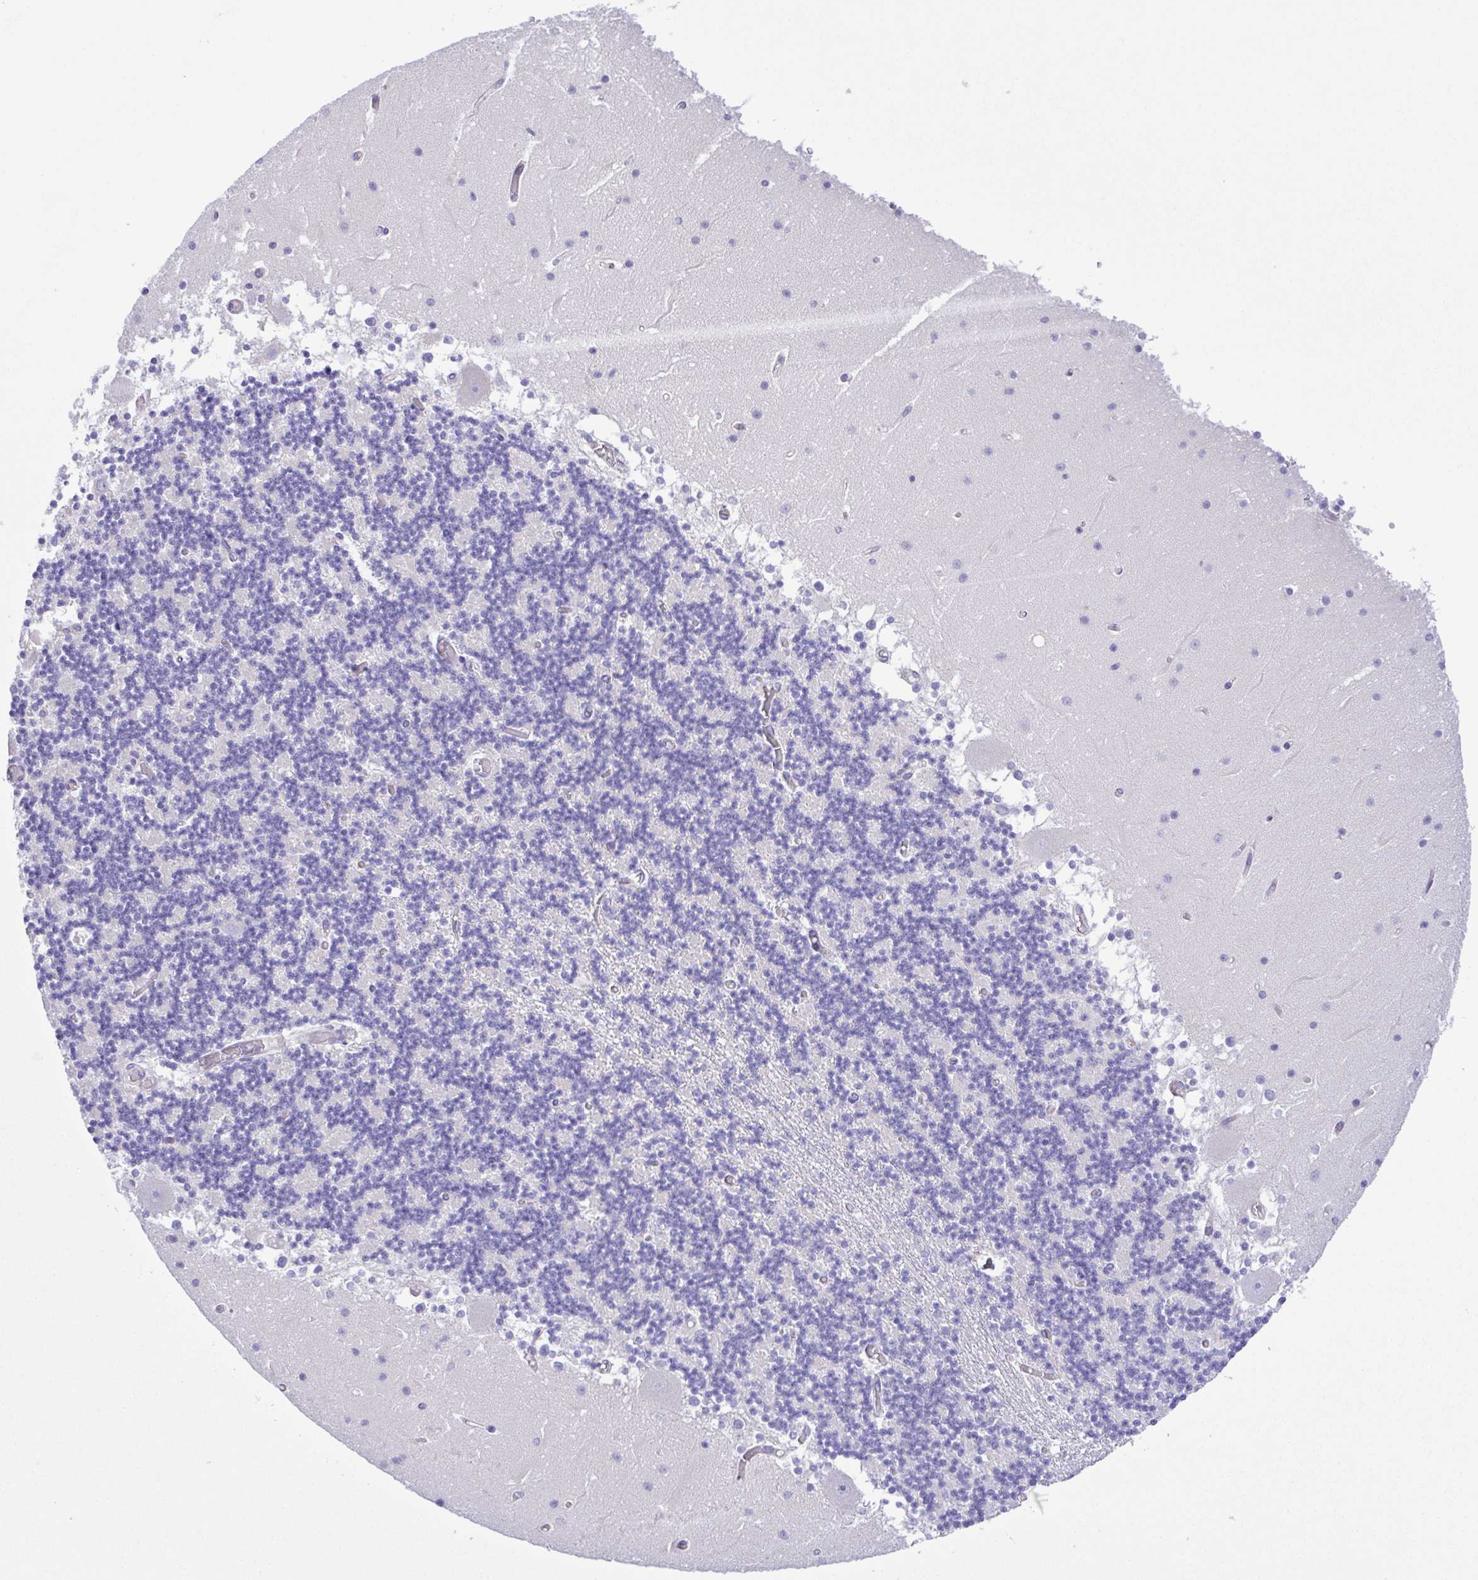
{"staining": {"intensity": "negative", "quantity": "none", "location": "none"}, "tissue": "cerebellum", "cell_type": "Cells in granular layer", "image_type": "normal", "snomed": [{"axis": "morphology", "description": "Normal tissue, NOS"}, {"axis": "topography", "description": "Cerebellum"}], "caption": "This is an immunohistochemistry (IHC) micrograph of normal human cerebellum. There is no expression in cells in granular layer.", "gene": "CYP11A1", "patient": {"sex": "female", "age": 28}}